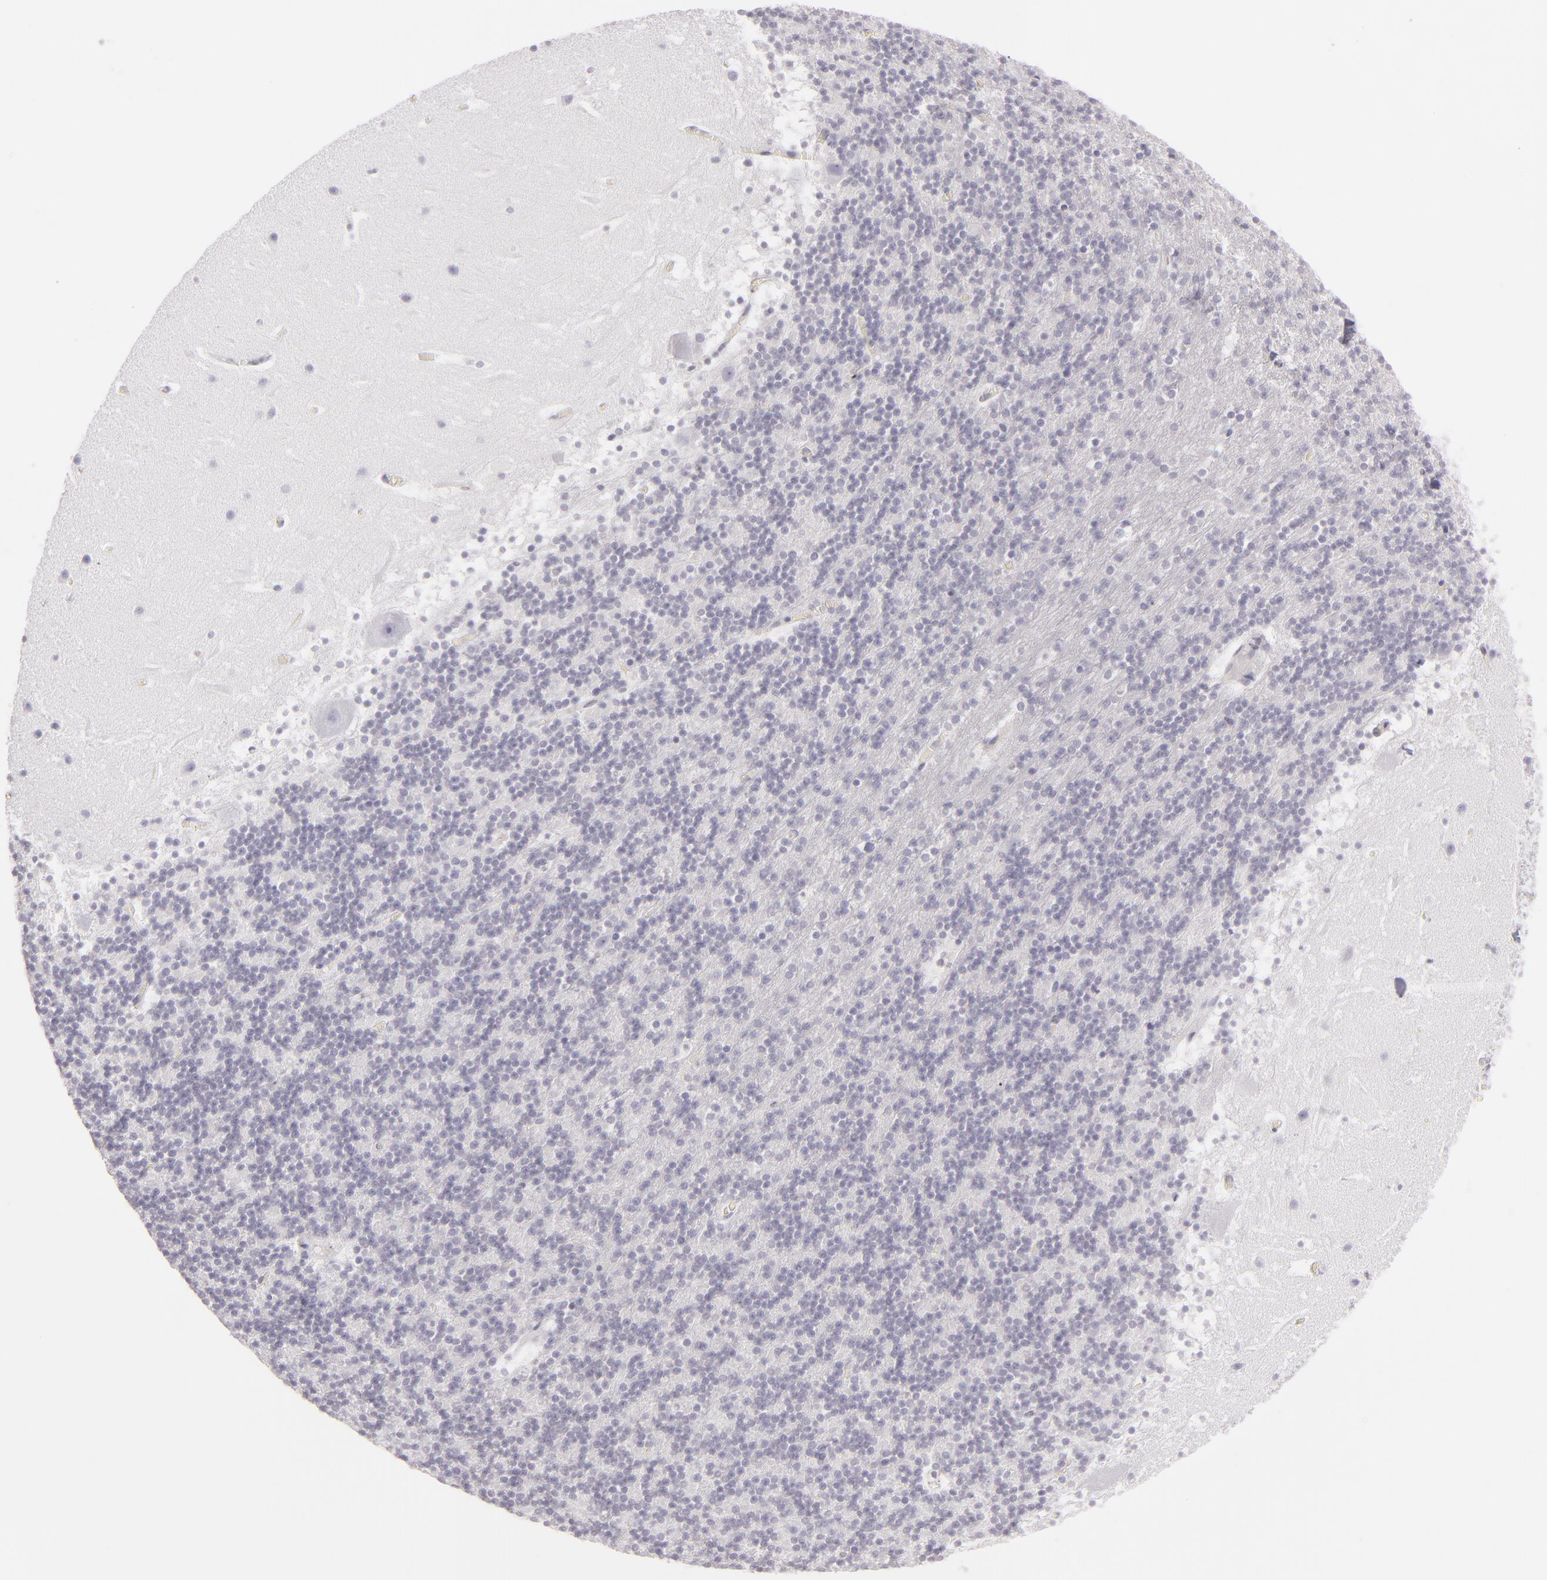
{"staining": {"intensity": "negative", "quantity": "none", "location": "none"}, "tissue": "cerebellum", "cell_type": "Cells in granular layer", "image_type": "normal", "snomed": [{"axis": "morphology", "description": "Normal tissue, NOS"}, {"axis": "topography", "description": "Cerebellum"}], "caption": "This is an immunohistochemistry micrograph of normal cerebellum. There is no positivity in cells in granular layer.", "gene": "FLG", "patient": {"sex": "male", "age": 45}}